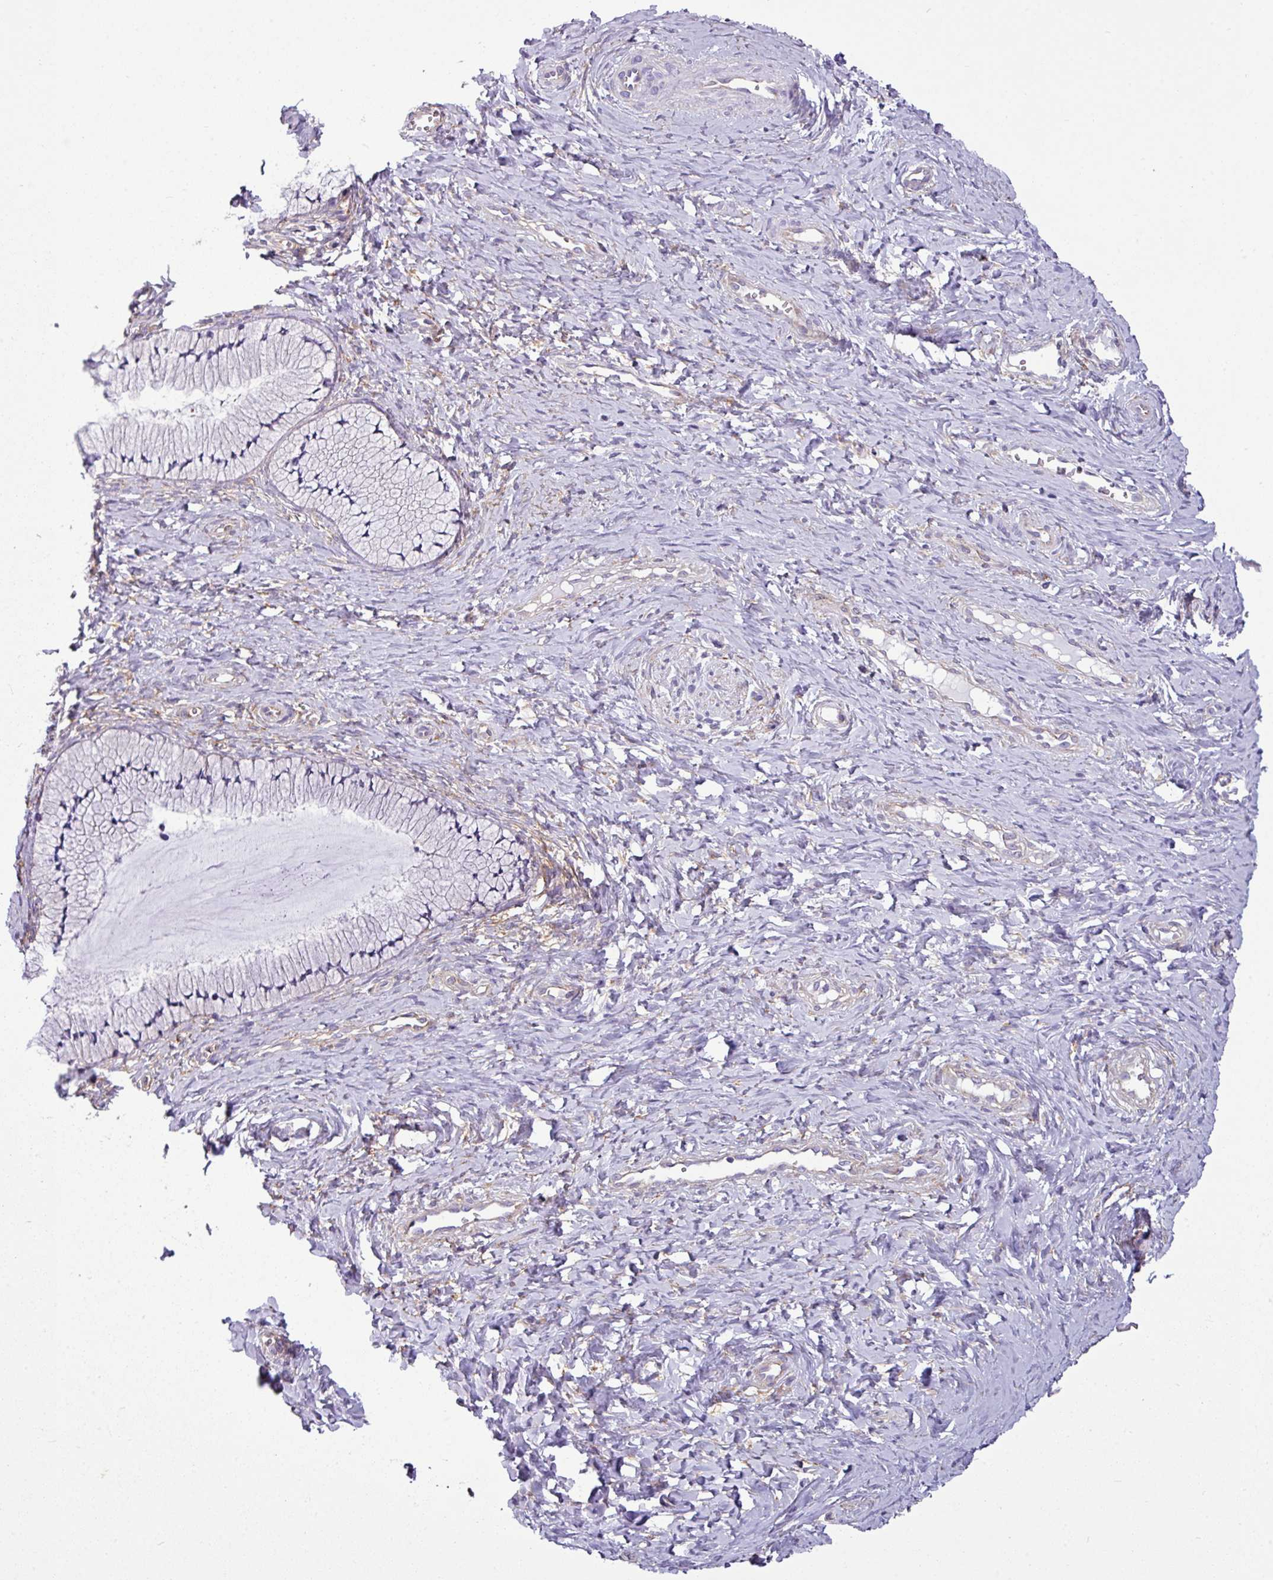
{"staining": {"intensity": "moderate", "quantity": "25%-75%", "location": "cytoplasmic/membranous"}, "tissue": "cervix", "cell_type": "Glandular cells", "image_type": "normal", "snomed": [{"axis": "morphology", "description": "Normal tissue, NOS"}, {"axis": "topography", "description": "Cervix"}], "caption": "There is medium levels of moderate cytoplasmic/membranous positivity in glandular cells of normal cervix, as demonstrated by immunohistochemical staining (brown color).", "gene": "XNDC1N", "patient": {"sex": "female", "age": 36}}